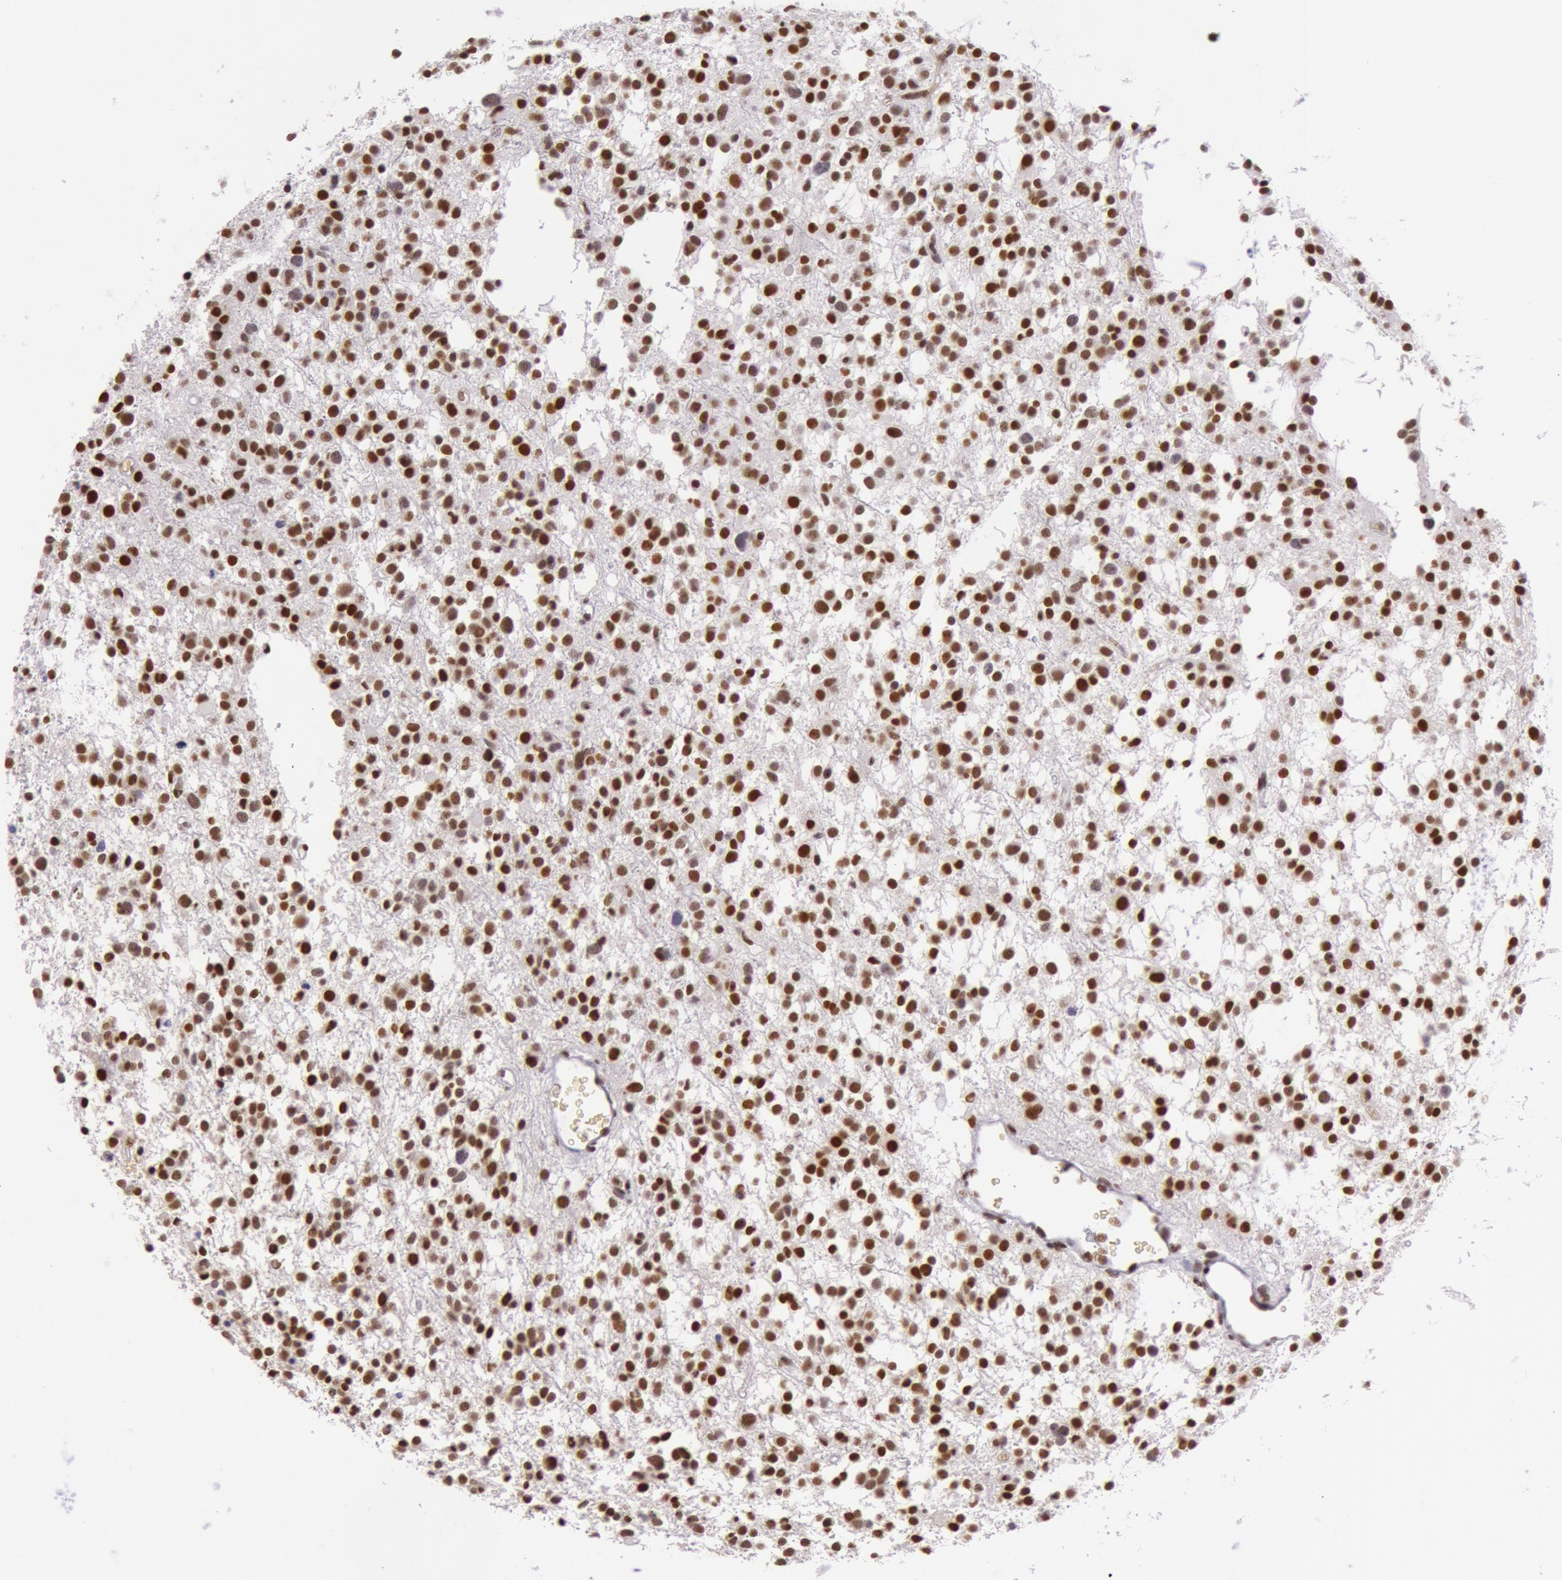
{"staining": {"intensity": "strong", "quantity": ">75%", "location": "nuclear"}, "tissue": "glioma", "cell_type": "Tumor cells", "image_type": "cancer", "snomed": [{"axis": "morphology", "description": "Glioma, malignant, Low grade"}, {"axis": "topography", "description": "Brain"}], "caption": "Human glioma stained with a brown dye displays strong nuclear positive expression in about >75% of tumor cells.", "gene": "NBN", "patient": {"sex": "female", "age": 36}}